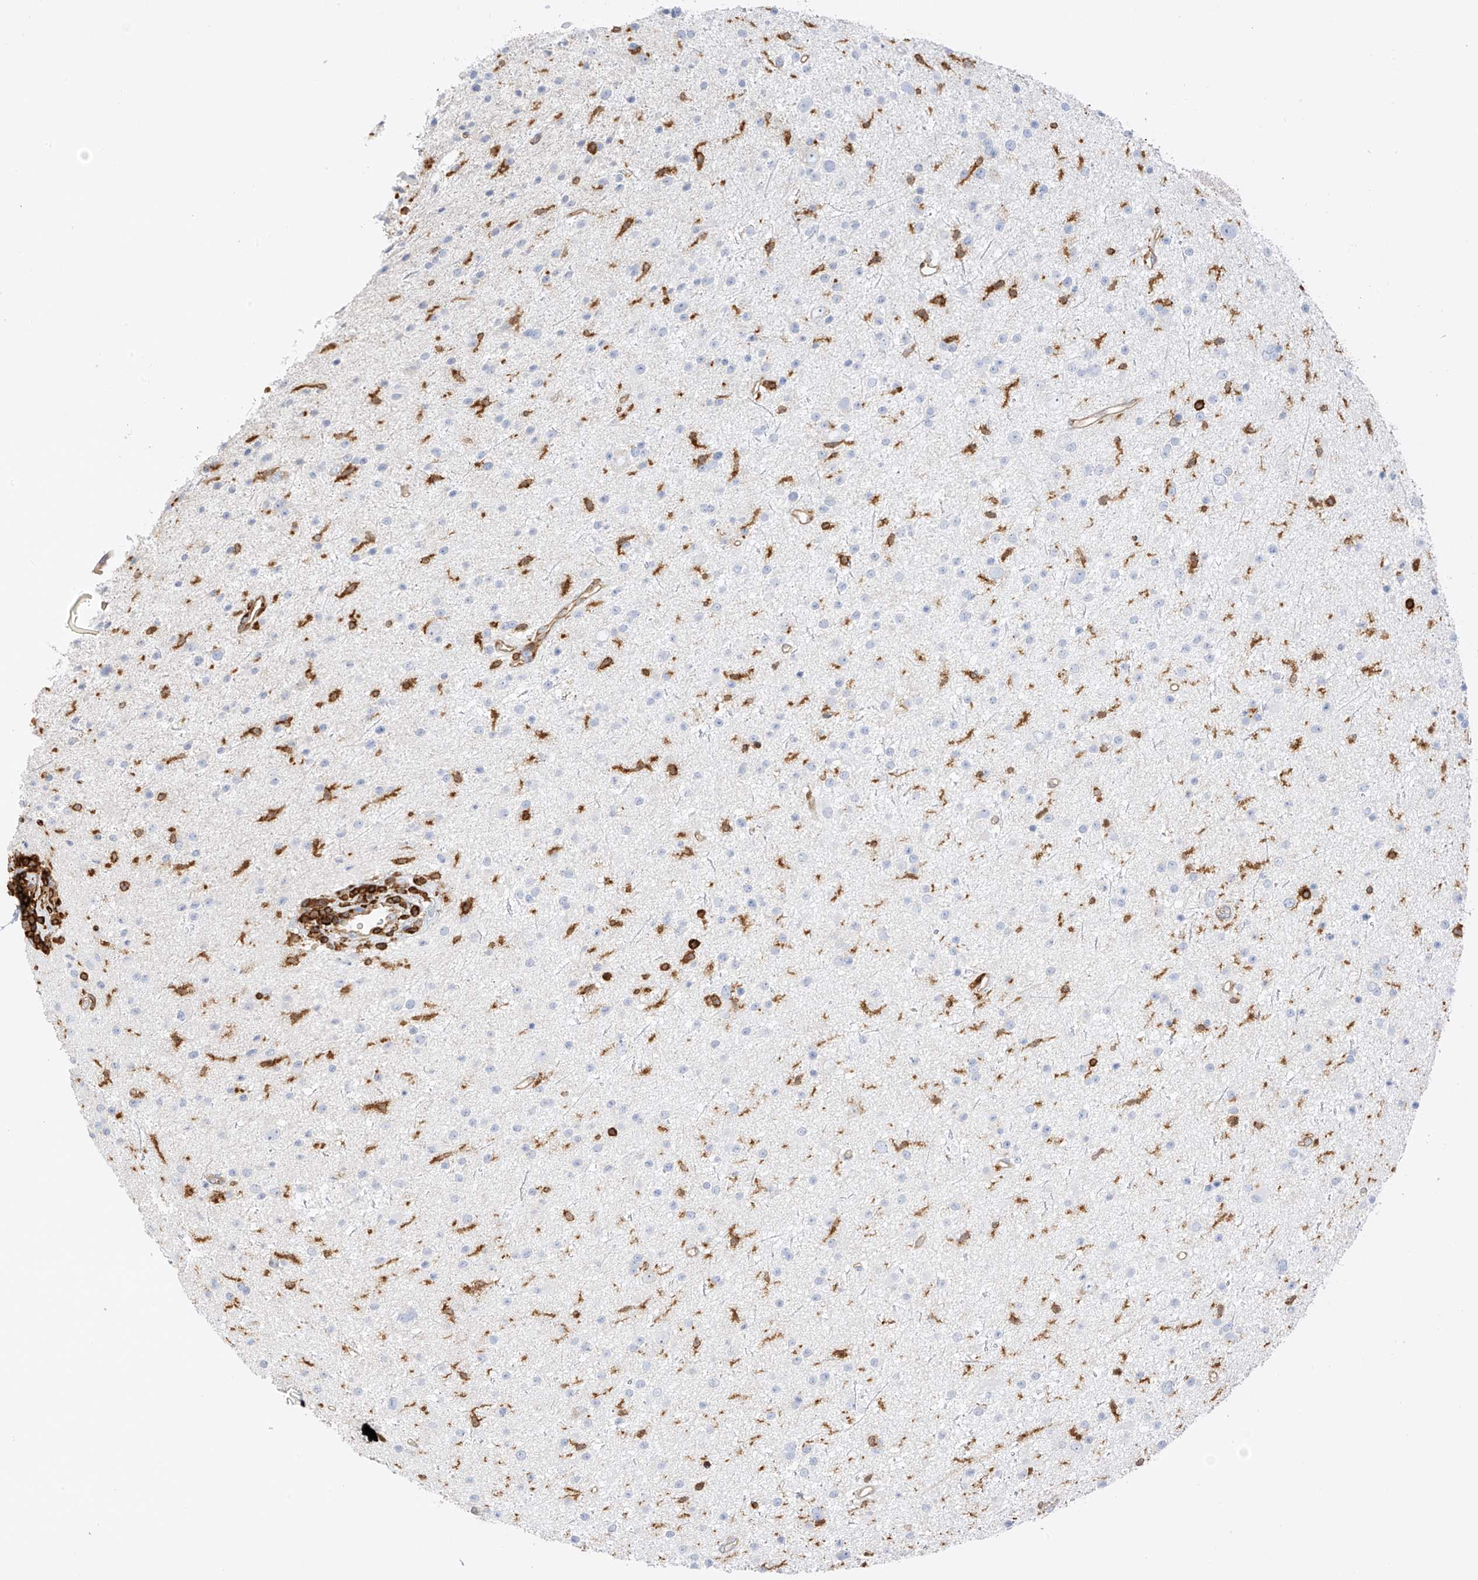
{"staining": {"intensity": "negative", "quantity": "none", "location": "none"}, "tissue": "glioma", "cell_type": "Tumor cells", "image_type": "cancer", "snomed": [{"axis": "morphology", "description": "Glioma, malignant, Low grade"}, {"axis": "topography", "description": "Cerebral cortex"}], "caption": "An immunohistochemistry image of glioma is shown. There is no staining in tumor cells of glioma.", "gene": "ARHGAP25", "patient": {"sex": "female", "age": 39}}